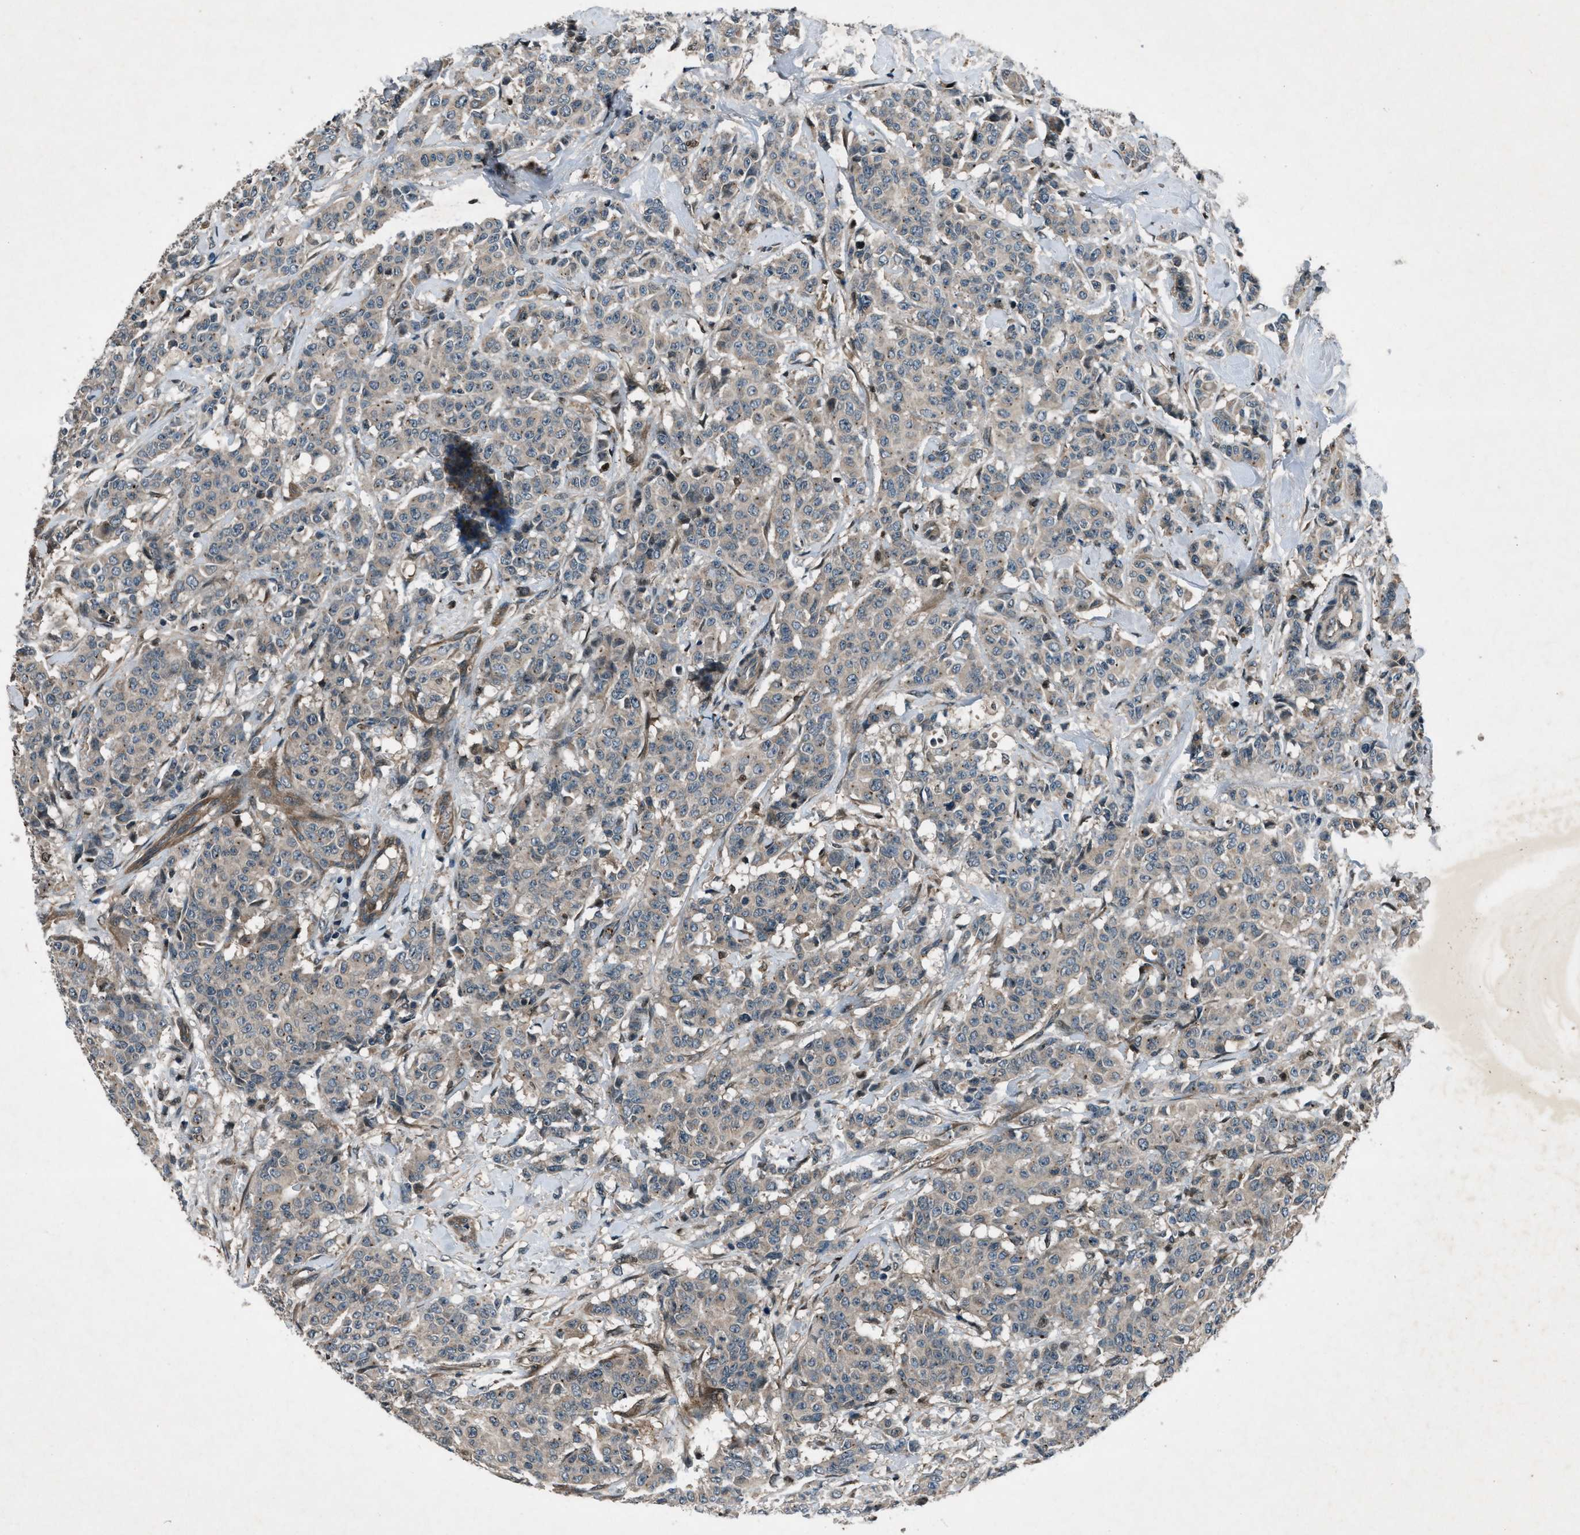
{"staining": {"intensity": "weak", "quantity": "25%-75%", "location": "cytoplasmic/membranous"}, "tissue": "breast cancer", "cell_type": "Tumor cells", "image_type": "cancer", "snomed": [{"axis": "morphology", "description": "Normal tissue, NOS"}, {"axis": "morphology", "description": "Duct carcinoma"}, {"axis": "topography", "description": "Breast"}], "caption": "Immunohistochemical staining of human breast cancer shows low levels of weak cytoplasmic/membranous protein staining in about 25%-75% of tumor cells.", "gene": "EPSTI1", "patient": {"sex": "female", "age": 40}}